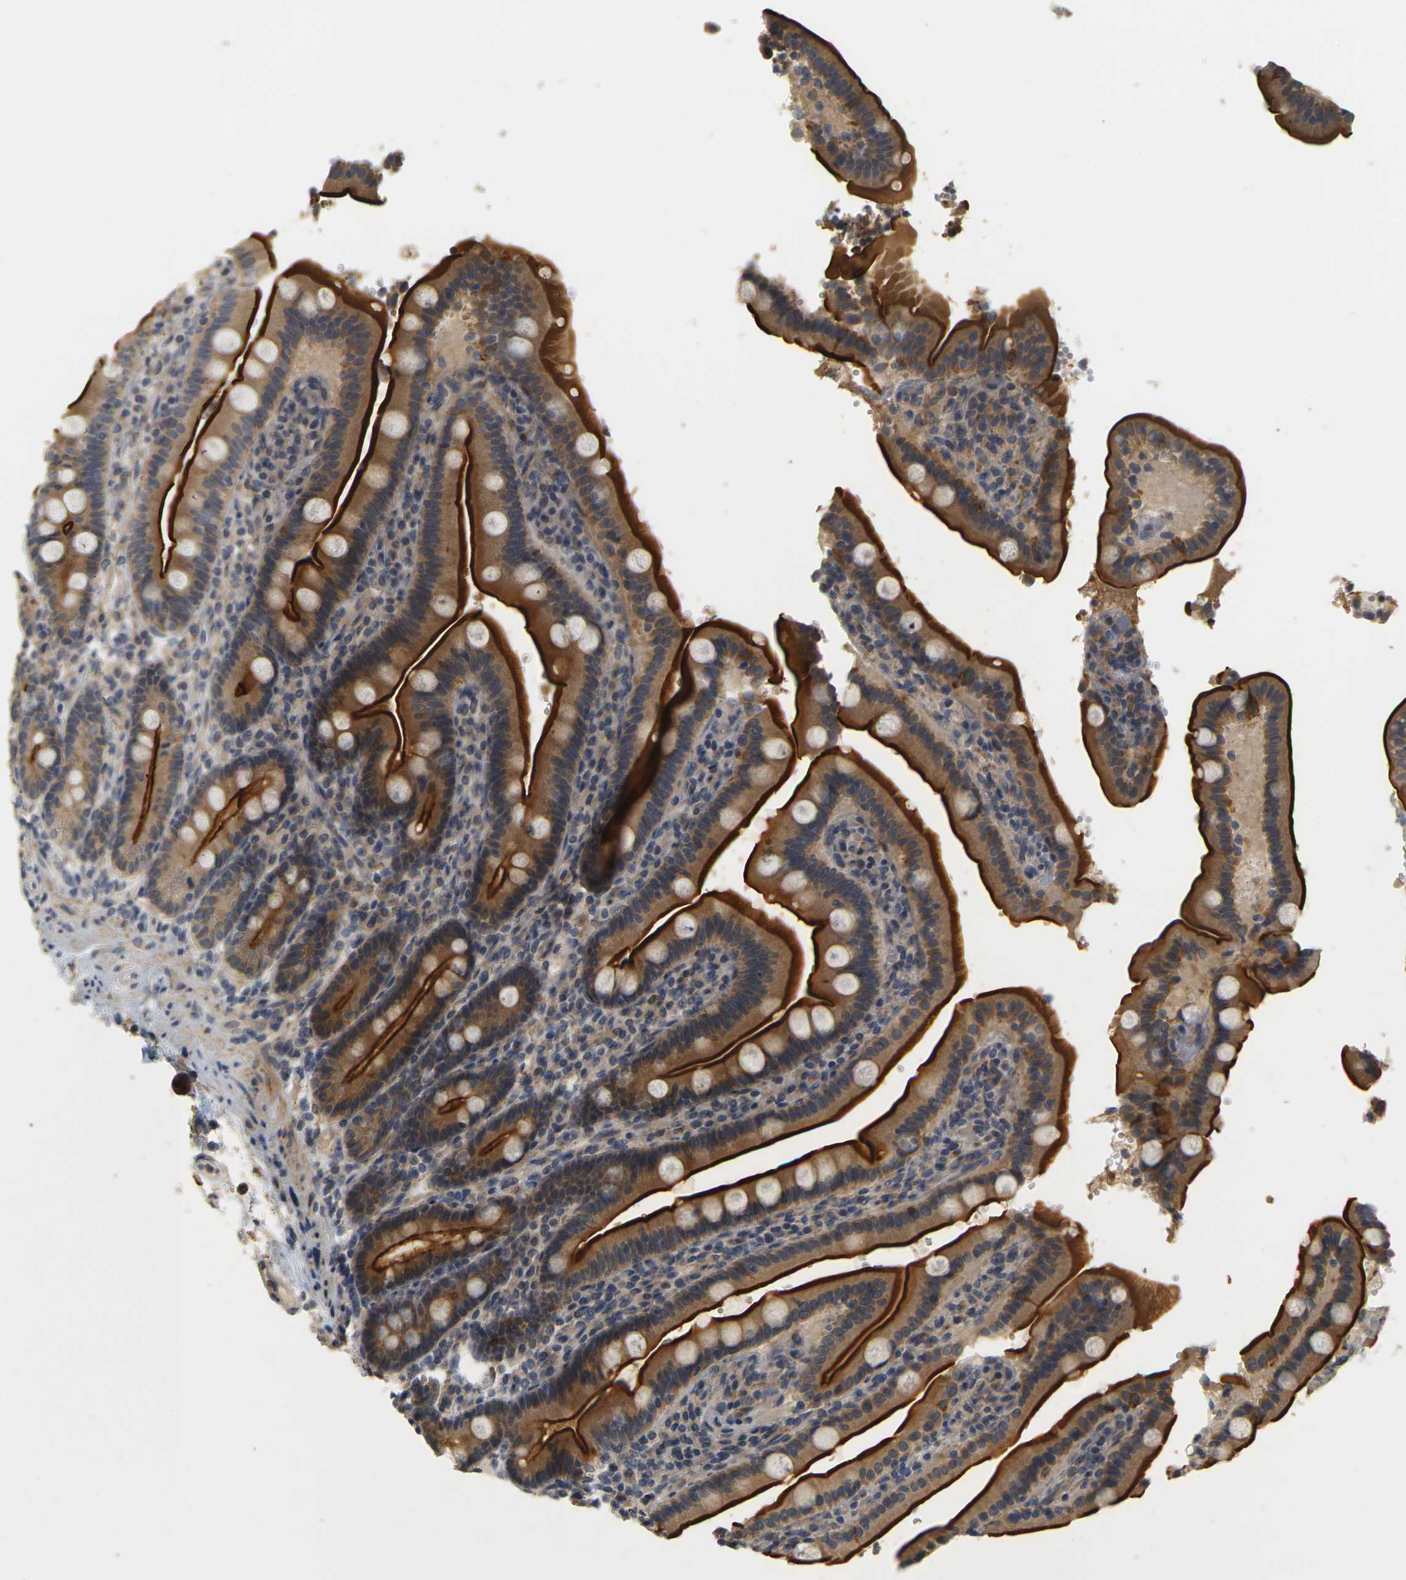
{"staining": {"intensity": "strong", "quantity": ">75%", "location": "cytoplasmic/membranous"}, "tissue": "duodenum", "cell_type": "Glandular cells", "image_type": "normal", "snomed": [{"axis": "morphology", "description": "Normal tissue, NOS"}, {"axis": "topography", "description": "Small intestine, NOS"}], "caption": "Protein analysis of benign duodenum reveals strong cytoplasmic/membranous staining in about >75% of glandular cells. (DAB IHC with brightfield microscopy, high magnification).", "gene": "GDAP1", "patient": {"sex": "female", "age": 71}}